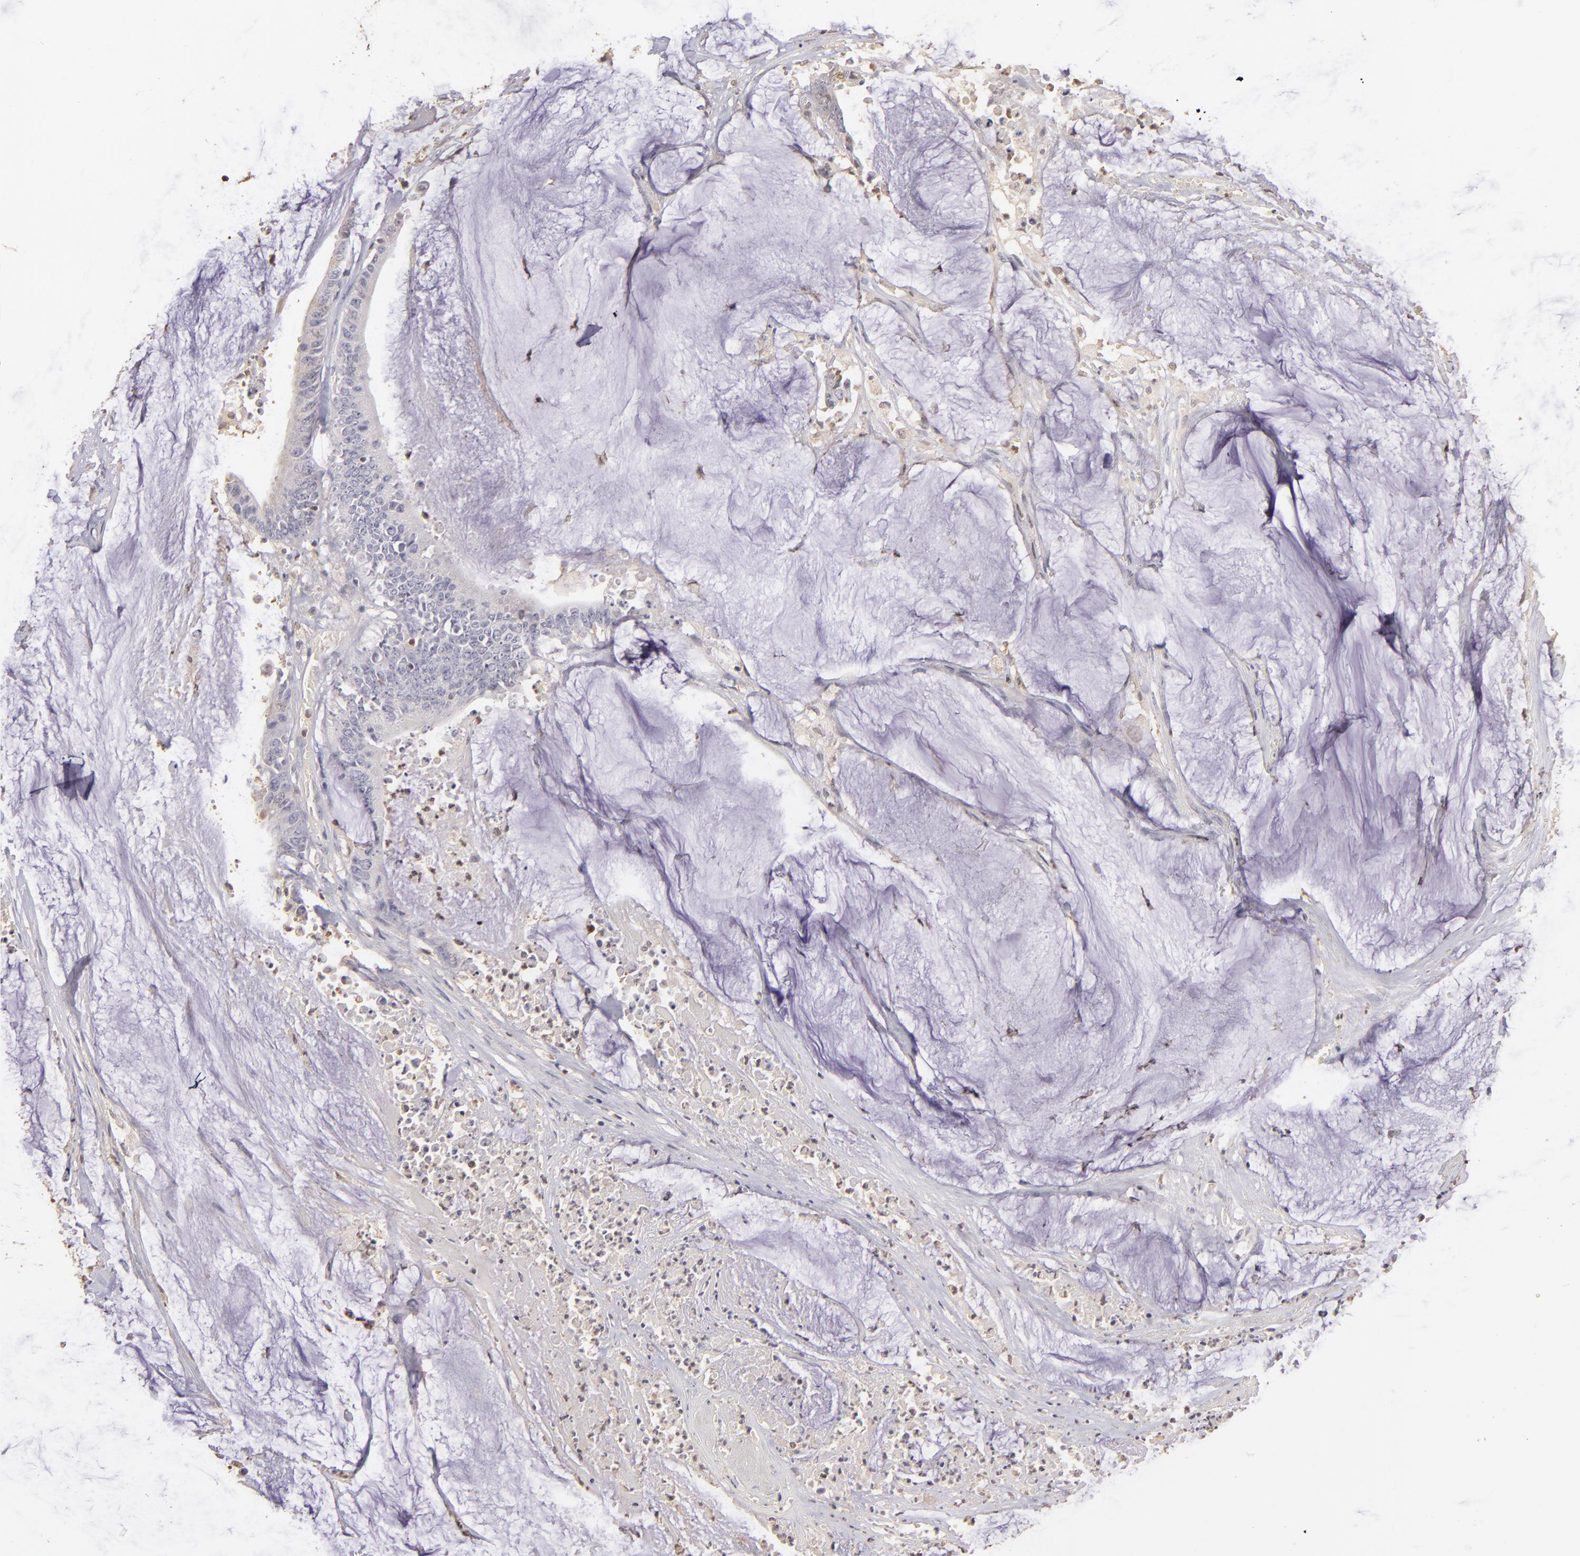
{"staining": {"intensity": "weak", "quantity": "<25%", "location": "cytoplasmic/membranous"}, "tissue": "colorectal cancer", "cell_type": "Tumor cells", "image_type": "cancer", "snomed": [{"axis": "morphology", "description": "Adenocarcinoma, NOS"}, {"axis": "topography", "description": "Rectum"}], "caption": "This is an immunohistochemistry (IHC) histopathology image of human colorectal cancer. There is no positivity in tumor cells.", "gene": "S100A2", "patient": {"sex": "female", "age": 66}}